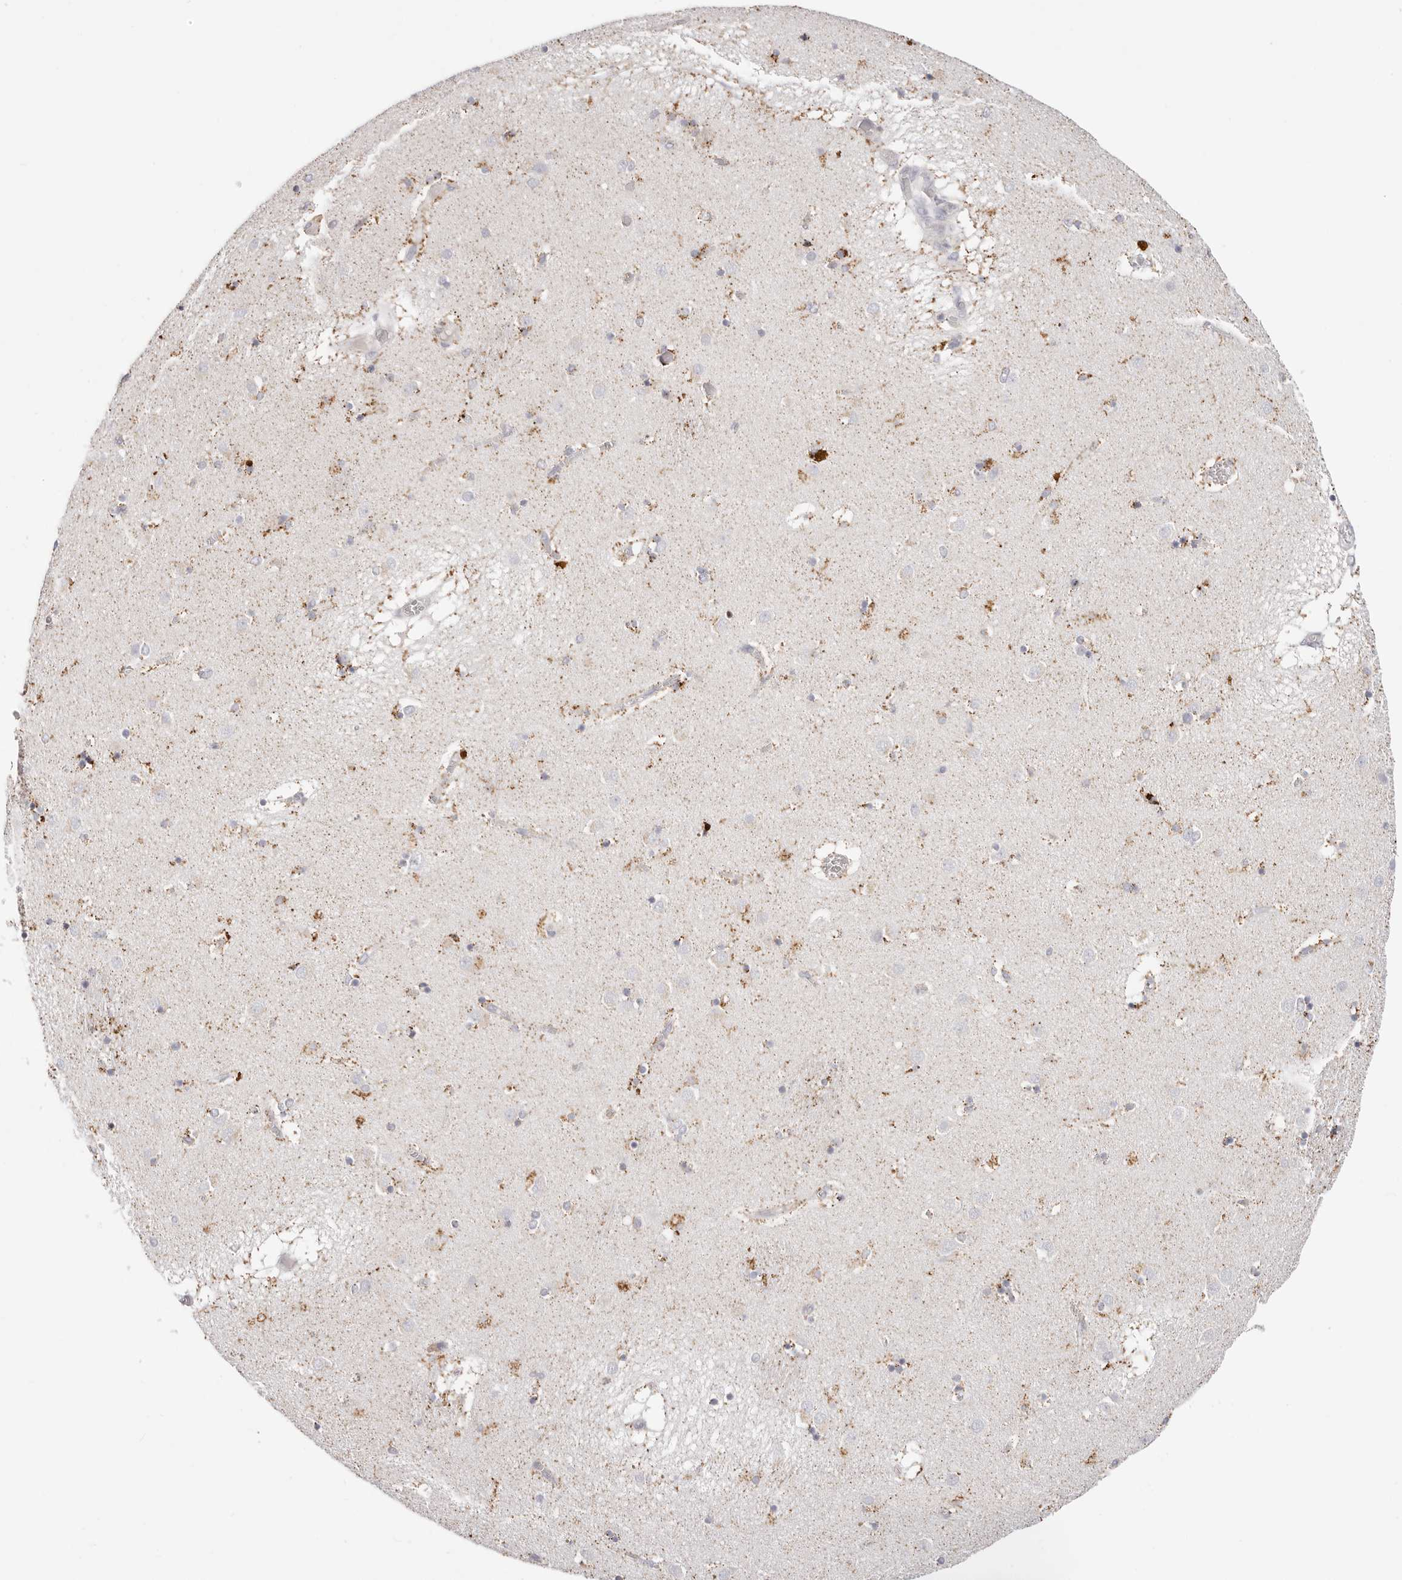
{"staining": {"intensity": "moderate", "quantity": "25%-75%", "location": "cytoplasmic/membranous"}, "tissue": "caudate", "cell_type": "Glial cells", "image_type": "normal", "snomed": [{"axis": "morphology", "description": "Normal tissue, NOS"}, {"axis": "topography", "description": "Lateral ventricle wall"}], "caption": "Immunohistochemical staining of unremarkable caudate demonstrates 25%-75% levels of moderate cytoplasmic/membranous protein staining in approximately 25%-75% of glial cells. The protein of interest is stained brown, and the nuclei are stained in blue (DAB (3,3'-diaminobenzidine) IHC with brightfield microscopy, high magnification).", "gene": "STKLD1", "patient": {"sex": "male", "age": 70}}